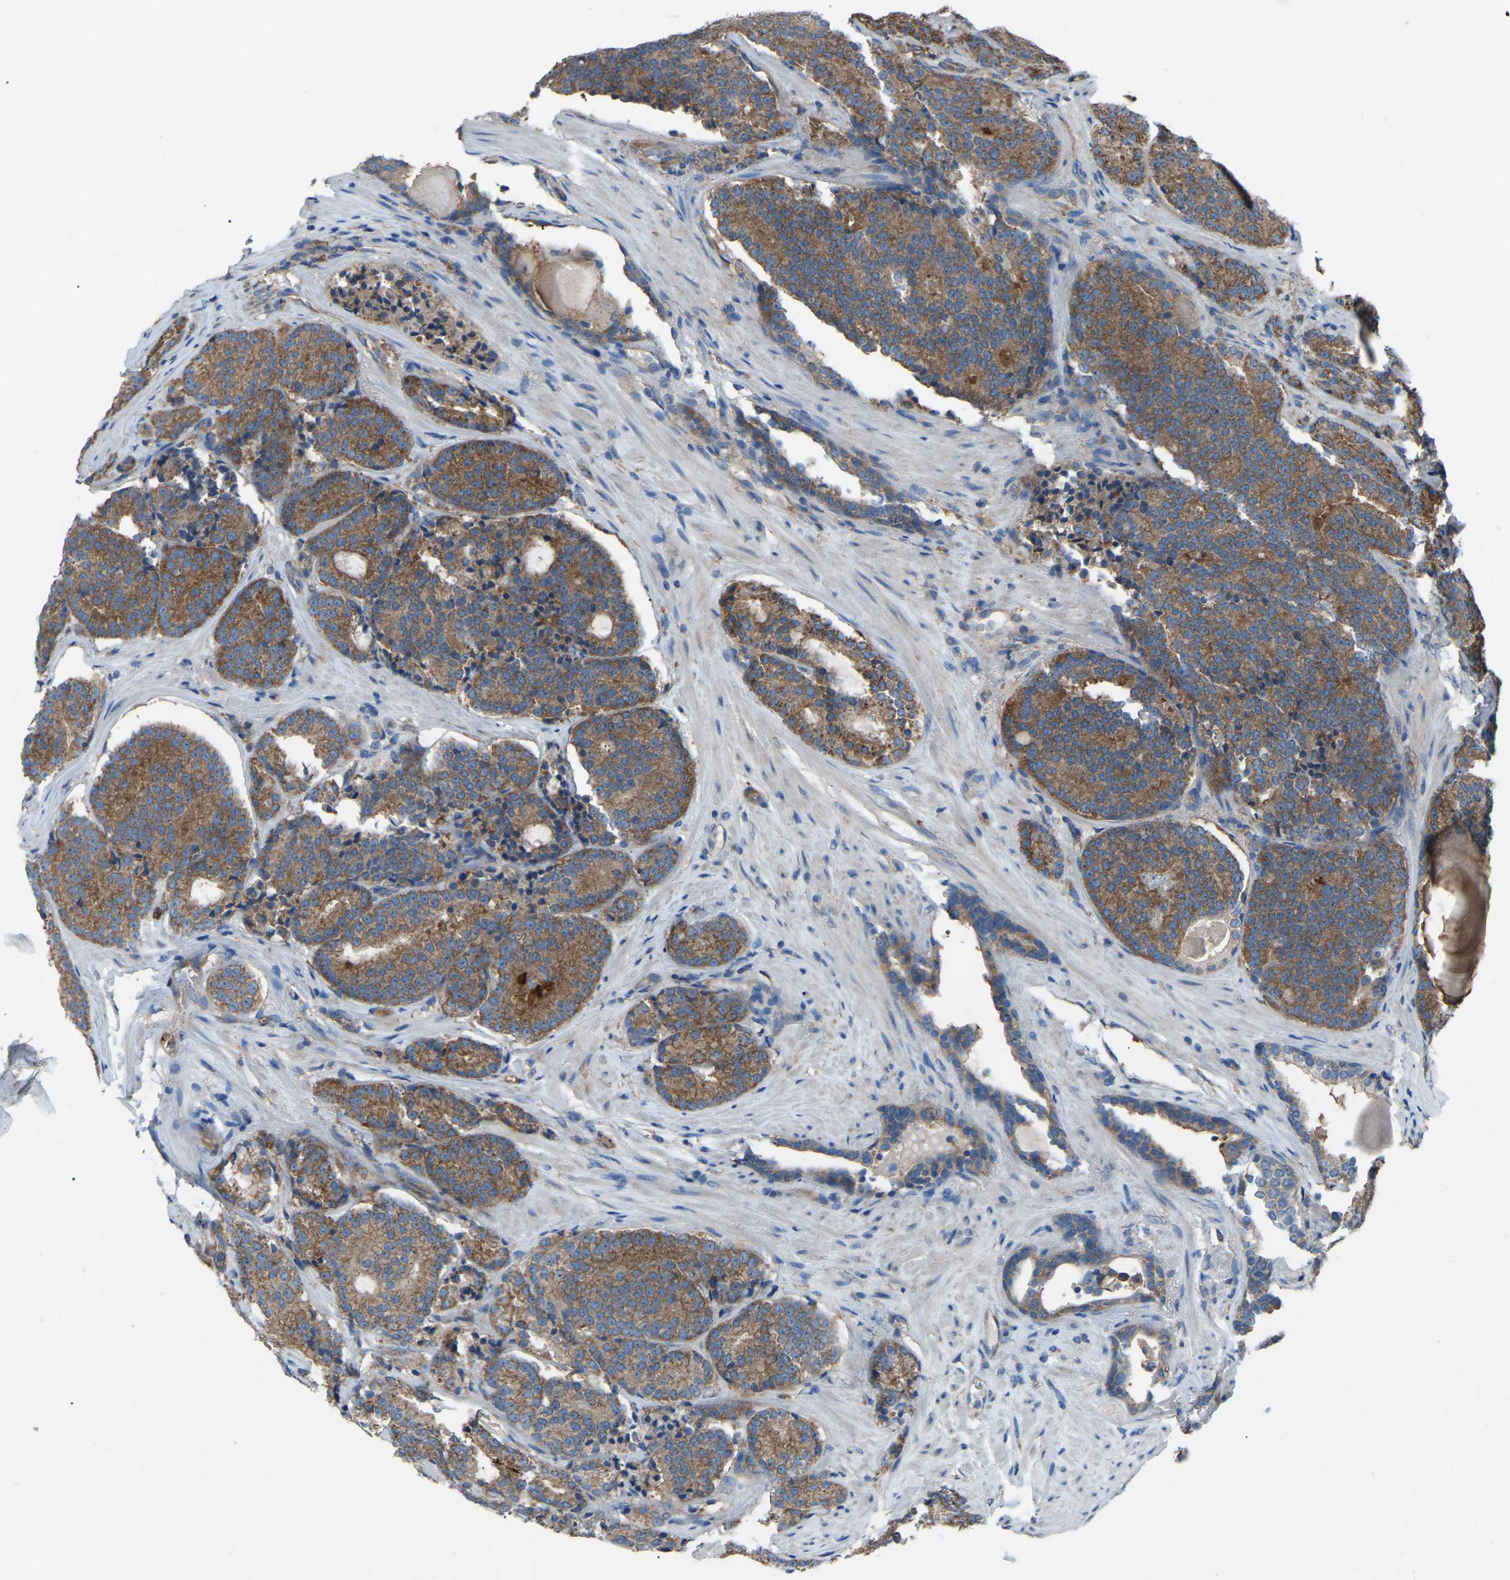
{"staining": {"intensity": "moderate", "quantity": ">75%", "location": "cytoplasmic/membranous"}, "tissue": "prostate cancer", "cell_type": "Tumor cells", "image_type": "cancer", "snomed": [{"axis": "morphology", "description": "Adenocarcinoma, High grade"}, {"axis": "topography", "description": "Prostate"}], "caption": "Moderate cytoplasmic/membranous protein expression is appreciated in approximately >75% of tumor cells in prostate cancer.", "gene": "AIMP1", "patient": {"sex": "male", "age": 61}}